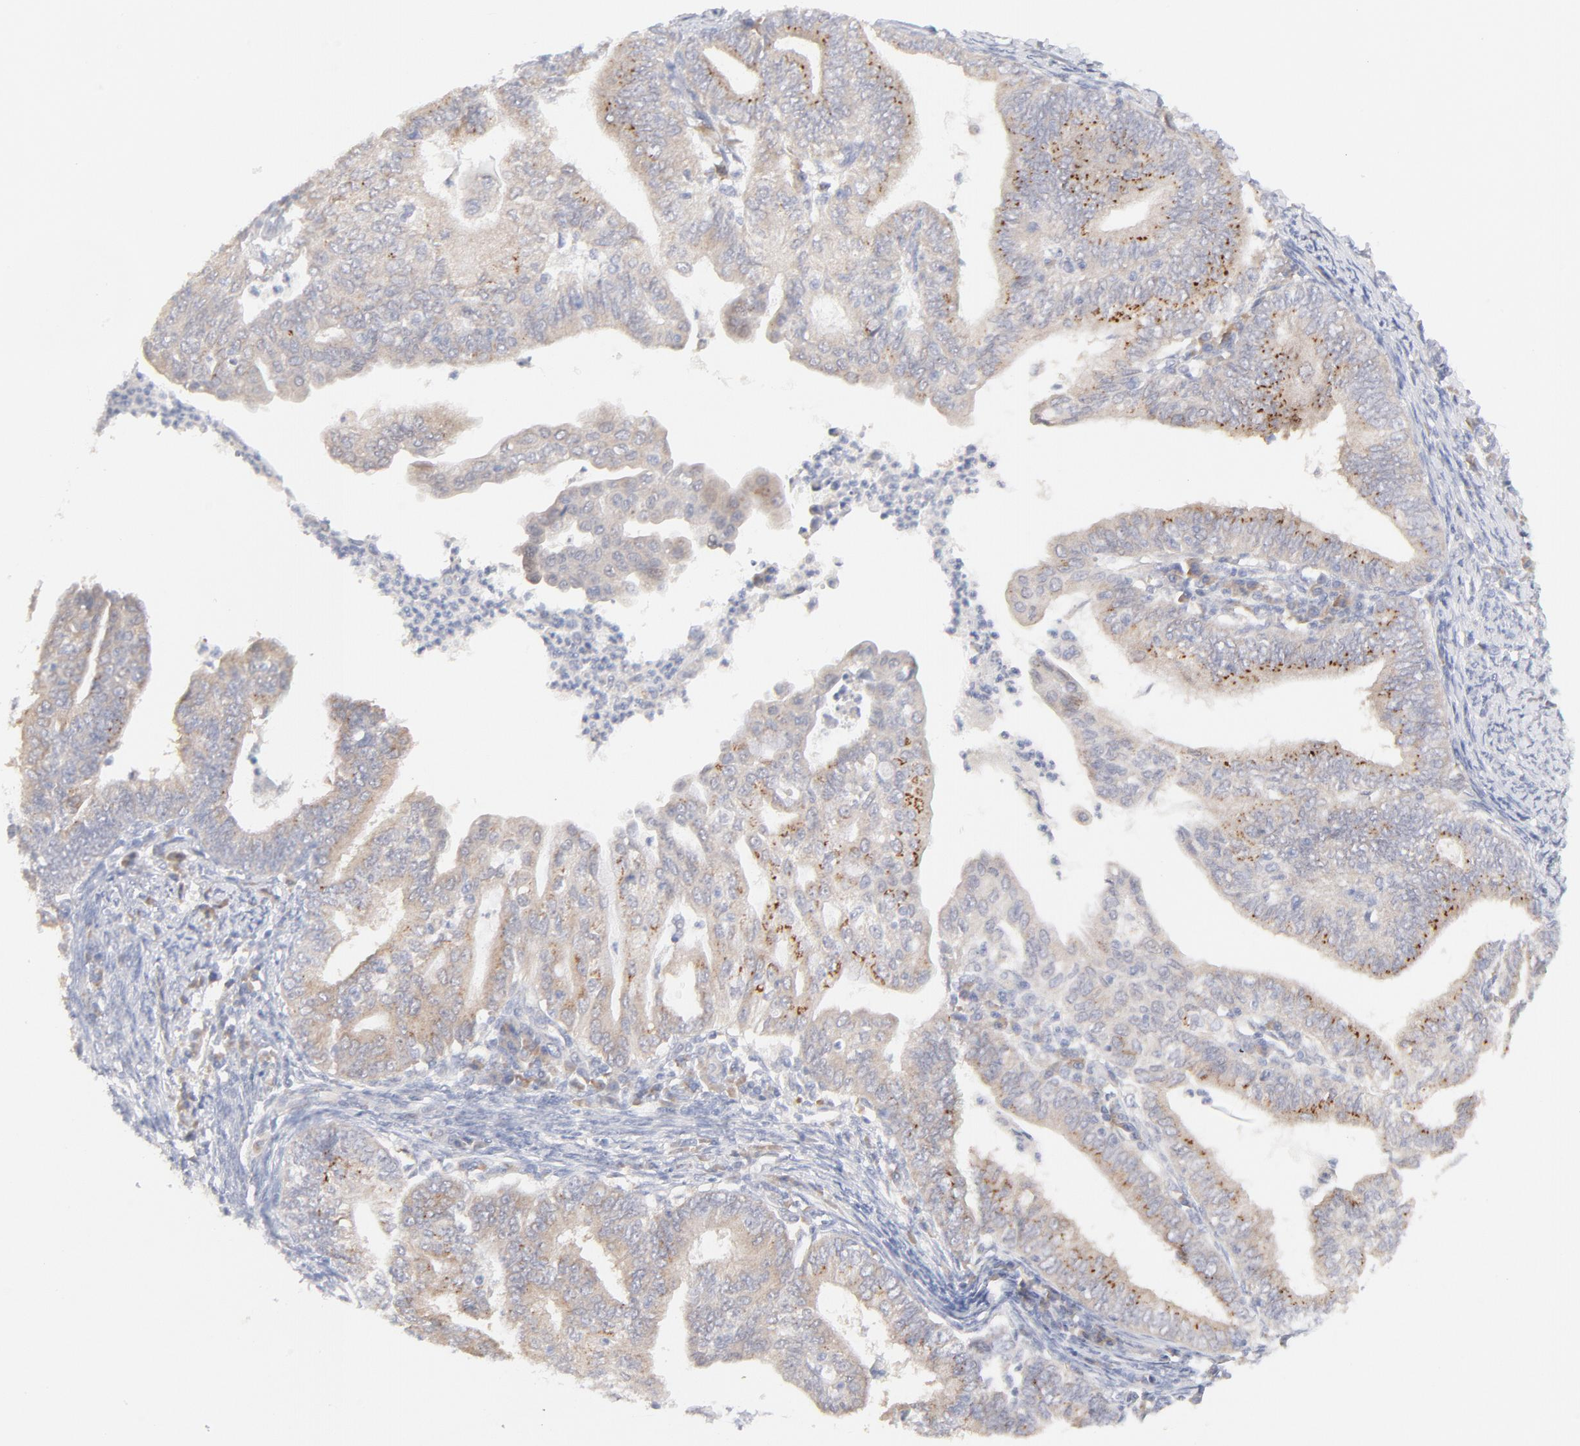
{"staining": {"intensity": "moderate", "quantity": ">75%", "location": "cytoplasmic/membranous"}, "tissue": "endometrial cancer", "cell_type": "Tumor cells", "image_type": "cancer", "snomed": [{"axis": "morphology", "description": "Adenocarcinoma, NOS"}, {"axis": "topography", "description": "Endometrium"}], "caption": "Immunohistochemical staining of endometrial cancer (adenocarcinoma) displays moderate cytoplasmic/membranous protein positivity in about >75% of tumor cells.", "gene": "NKX2-2", "patient": {"sex": "female", "age": 66}}